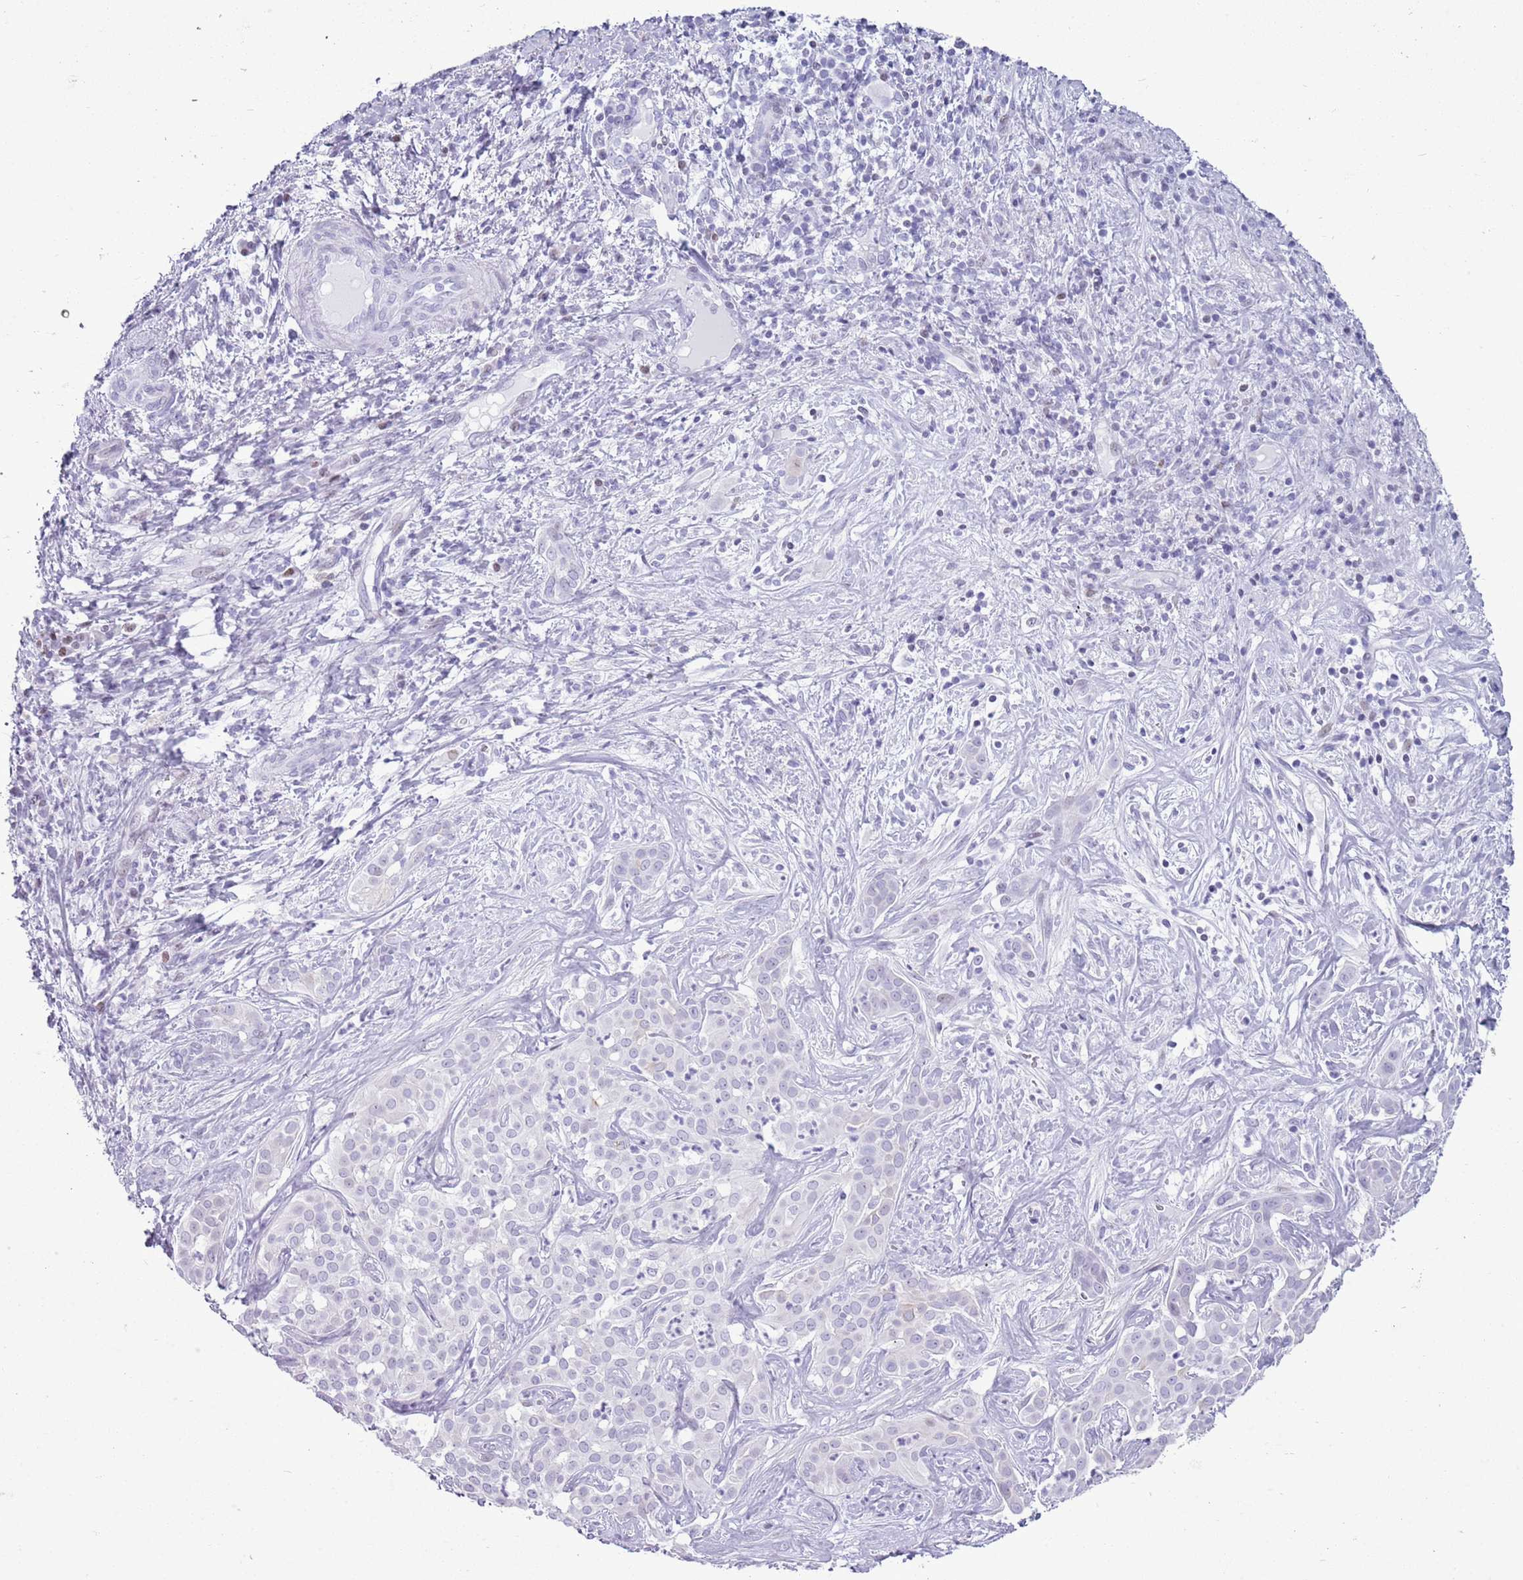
{"staining": {"intensity": "negative", "quantity": "none", "location": "none"}, "tissue": "liver cancer", "cell_type": "Tumor cells", "image_type": "cancer", "snomed": [{"axis": "morphology", "description": "Cholangiocarcinoma"}, {"axis": "topography", "description": "Liver"}], "caption": "High power microscopy histopathology image of an IHC photomicrograph of liver cholangiocarcinoma, revealing no significant positivity in tumor cells. Nuclei are stained in blue.", "gene": "ASIP", "patient": {"sex": "male", "age": 67}}